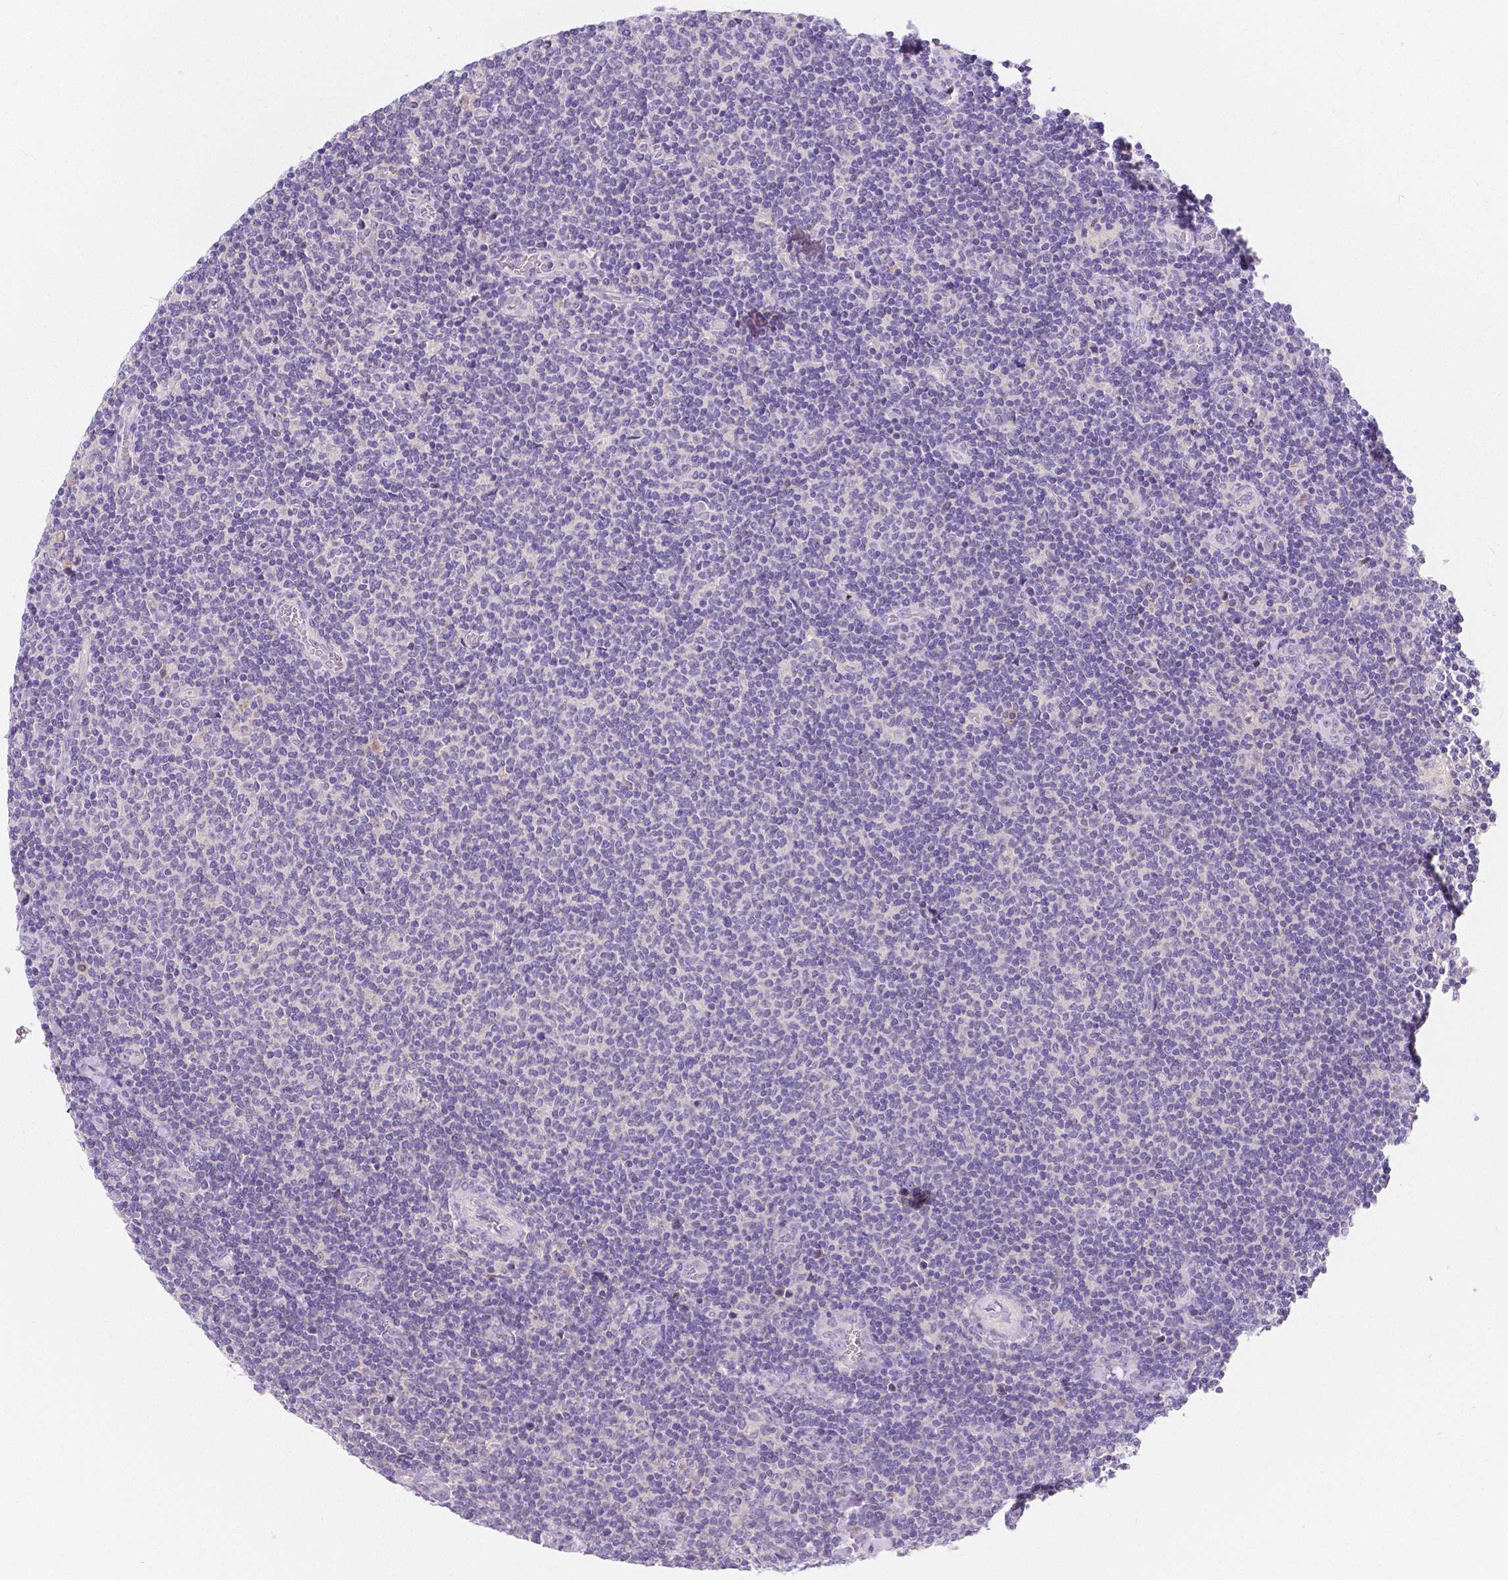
{"staining": {"intensity": "negative", "quantity": "none", "location": "none"}, "tissue": "lymphoma", "cell_type": "Tumor cells", "image_type": "cancer", "snomed": [{"axis": "morphology", "description": "Malignant lymphoma, non-Hodgkin's type, Low grade"}, {"axis": "topography", "description": "Lymph node"}], "caption": "High magnification brightfield microscopy of lymphoma stained with DAB (3,3'-diaminobenzidine) (brown) and counterstained with hematoxylin (blue): tumor cells show no significant staining.", "gene": "RNF186", "patient": {"sex": "male", "age": 52}}